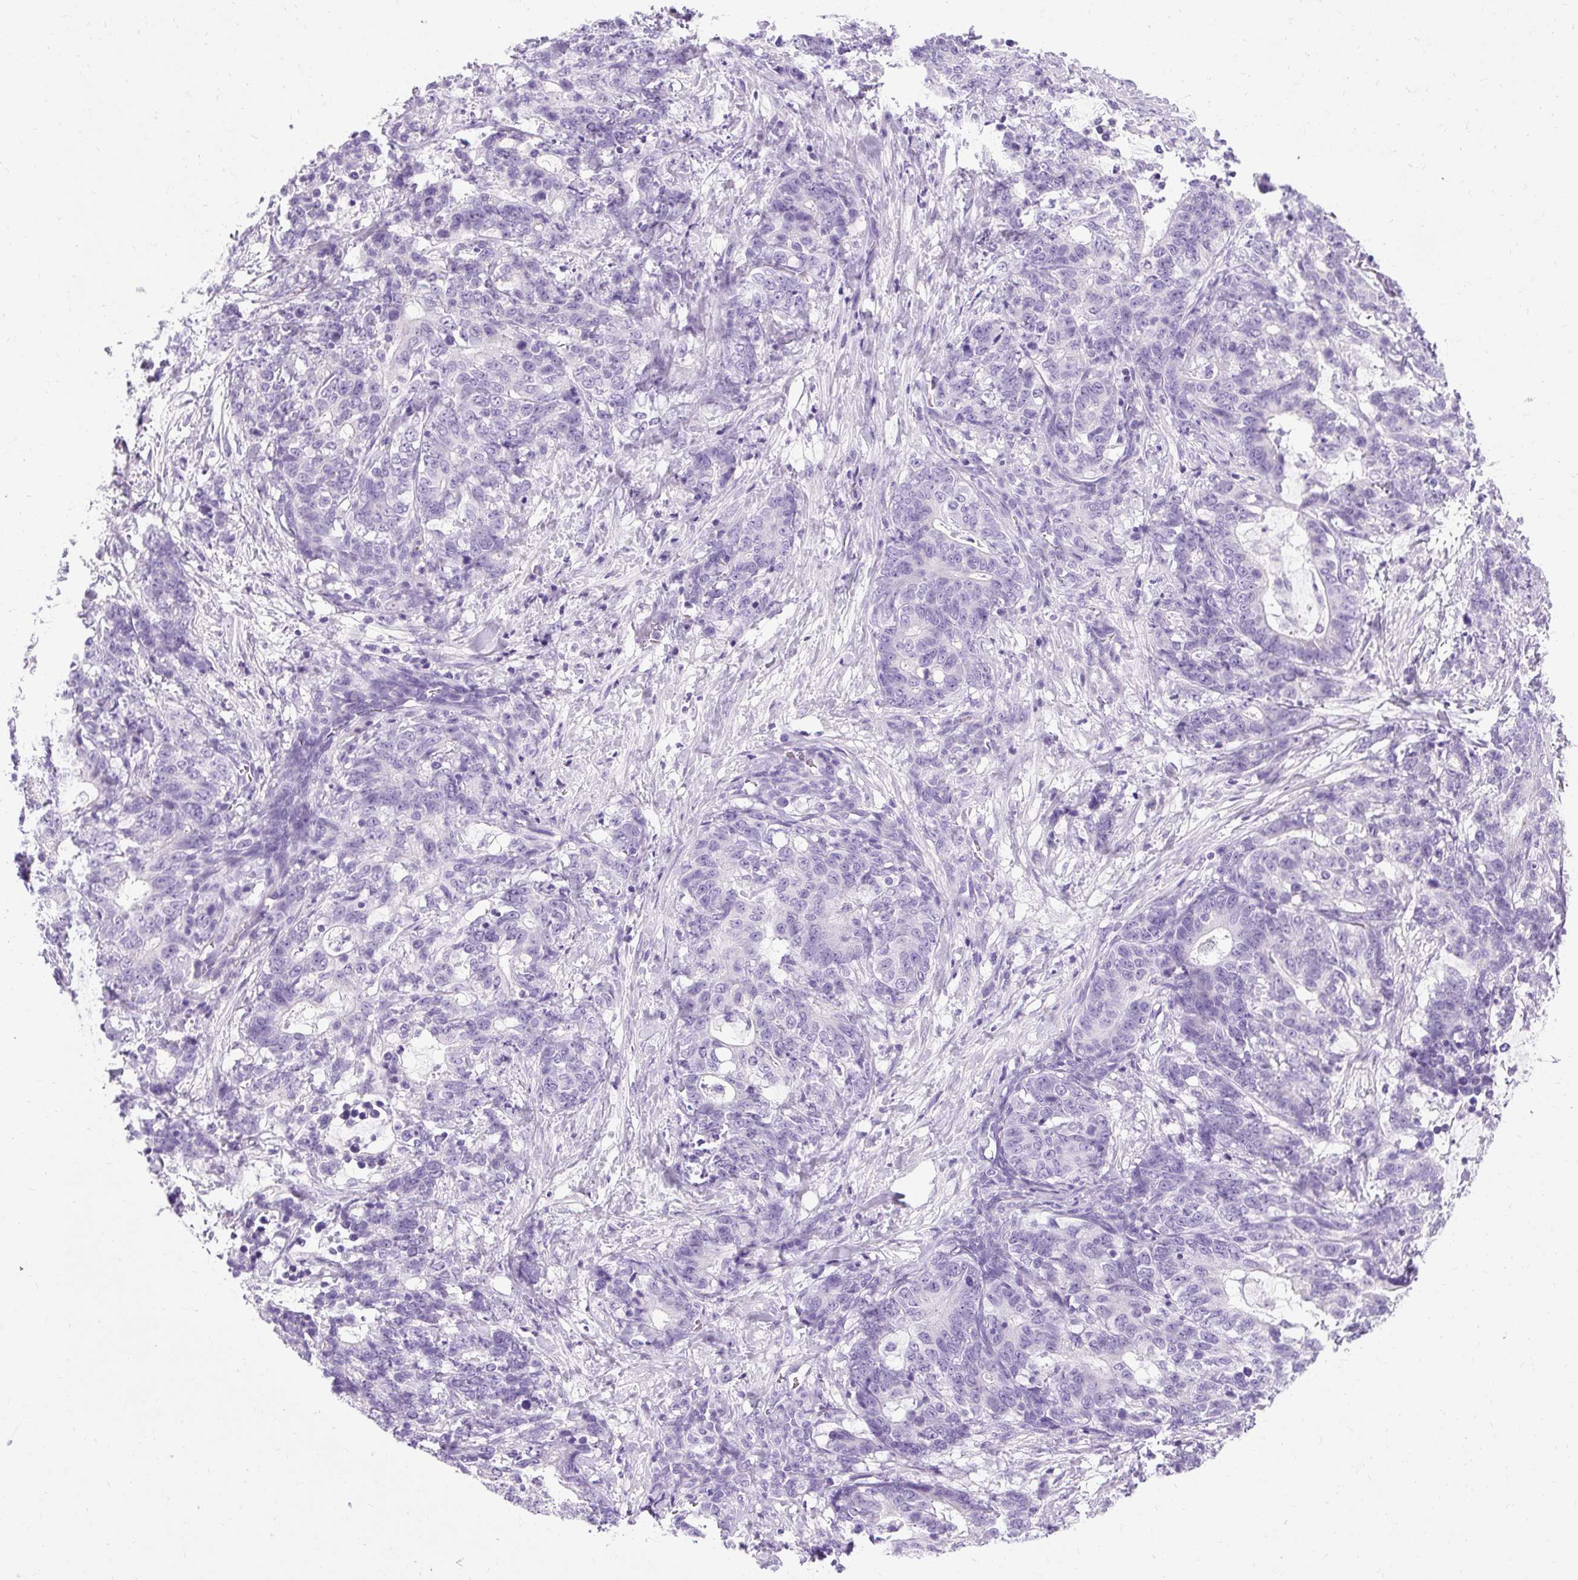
{"staining": {"intensity": "negative", "quantity": "none", "location": "none"}, "tissue": "stomach cancer", "cell_type": "Tumor cells", "image_type": "cancer", "snomed": [{"axis": "morphology", "description": "Normal tissue, NOS"}, {"axis": "morphology", "description": "Adenocarcinoma, NOS"}, {"axis": "topography", "description": "Stomach"}], "caption": "Tumor cells are negative for protein expression in human stomach cancer. (Immunohistochemistry (ihc), brightfield microscopy, high magnification).", "gene": "B3GNT4", "patient": {"sex": "female", "age": 64}}